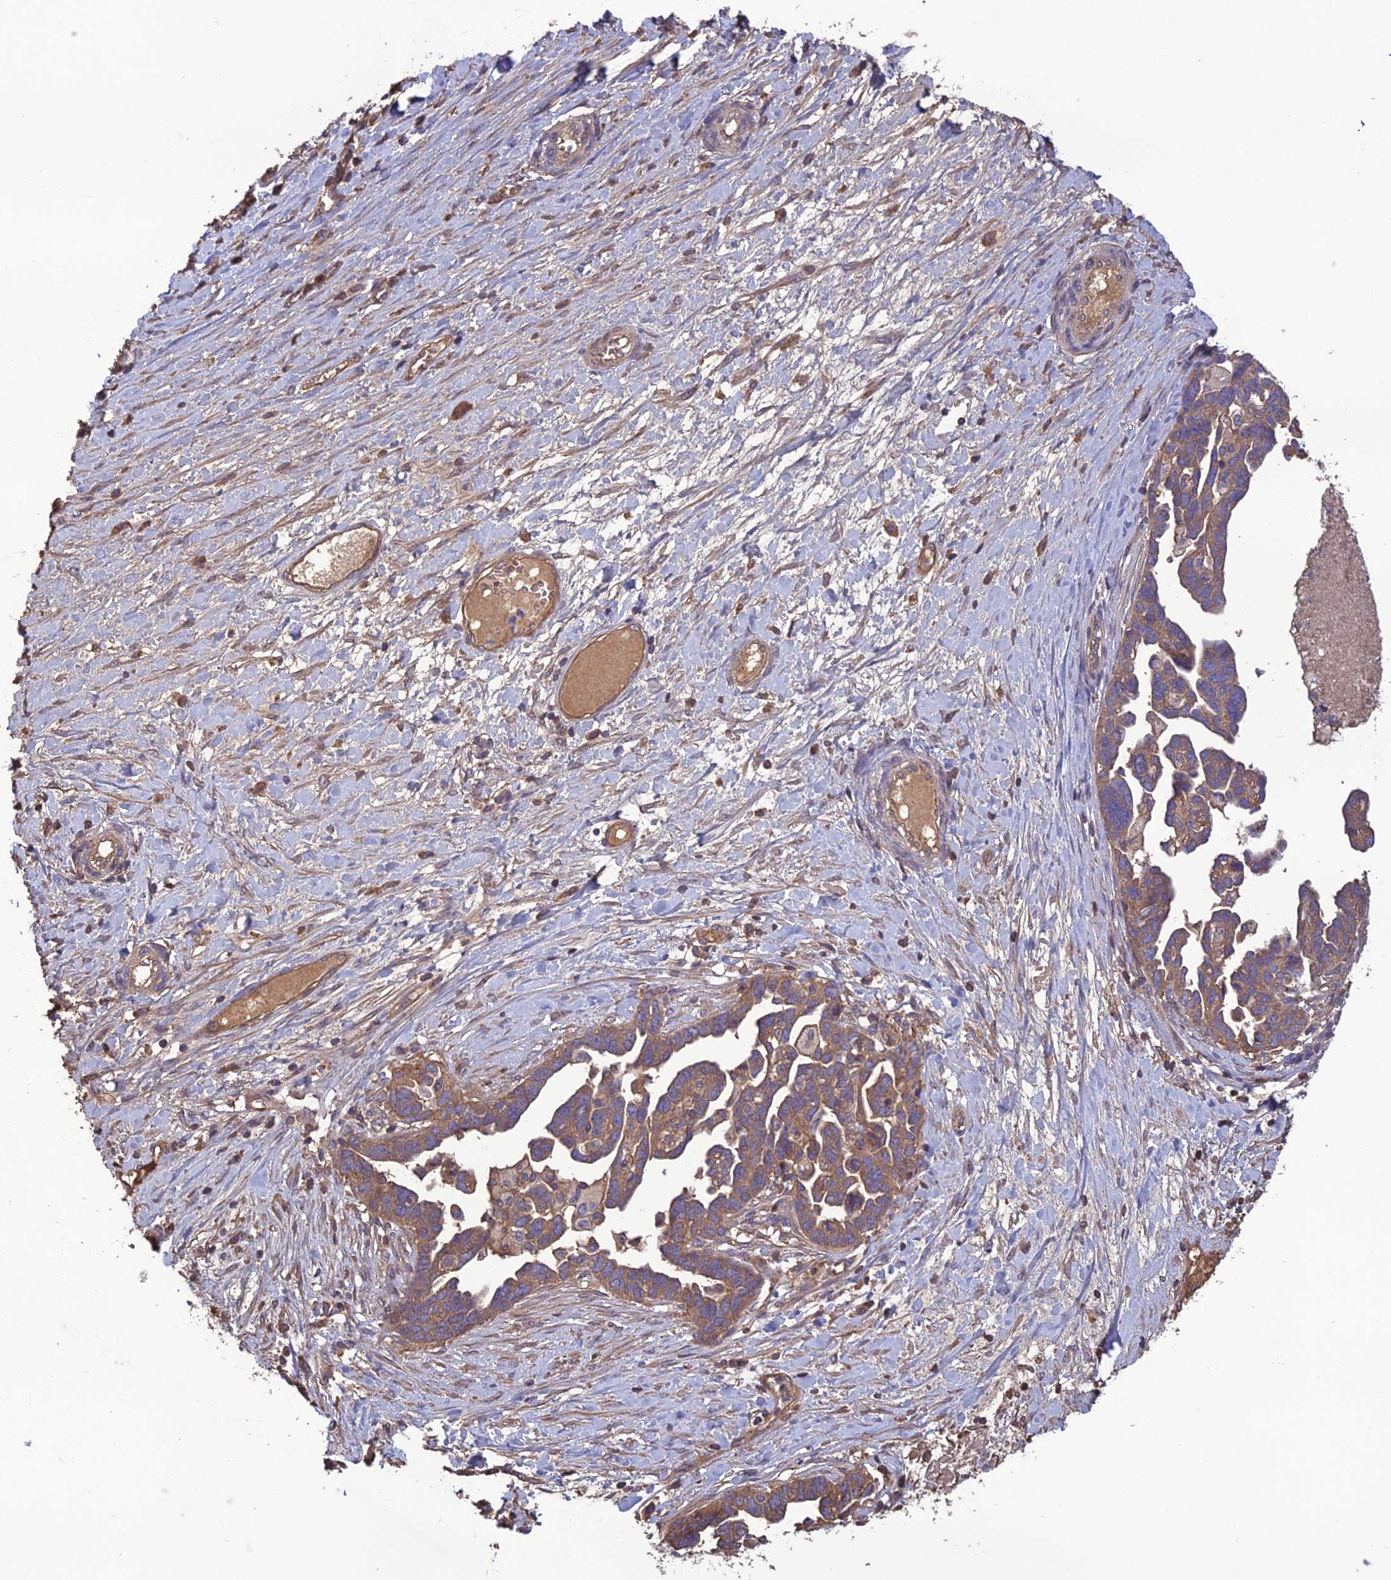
{"staining": {"intensity": "moderate", "quantity": "25%-75%", "location": "cytoplasmic/membranous"}, "tissue": "ovarian cancer", "cell_type": "Tumor cells", "image_type": "cancer", "snomed": [{"axis": "morphology", "description": "Cystadenocarcinoma, serous, NOS"}, {"axis": "topography", "description": "Ovary"}], "caption": "This image exhibits serous cystadenocarcinoma (ovarian) stained with immunohistochemistry to label a protein in brown. The cytoplasmic/membranous of tumor cells show moderate positivity for the protein. Nuclei are counter-stained blue.", "gene": "GALR2", "patient": {"sex": "female", "age": 54}}